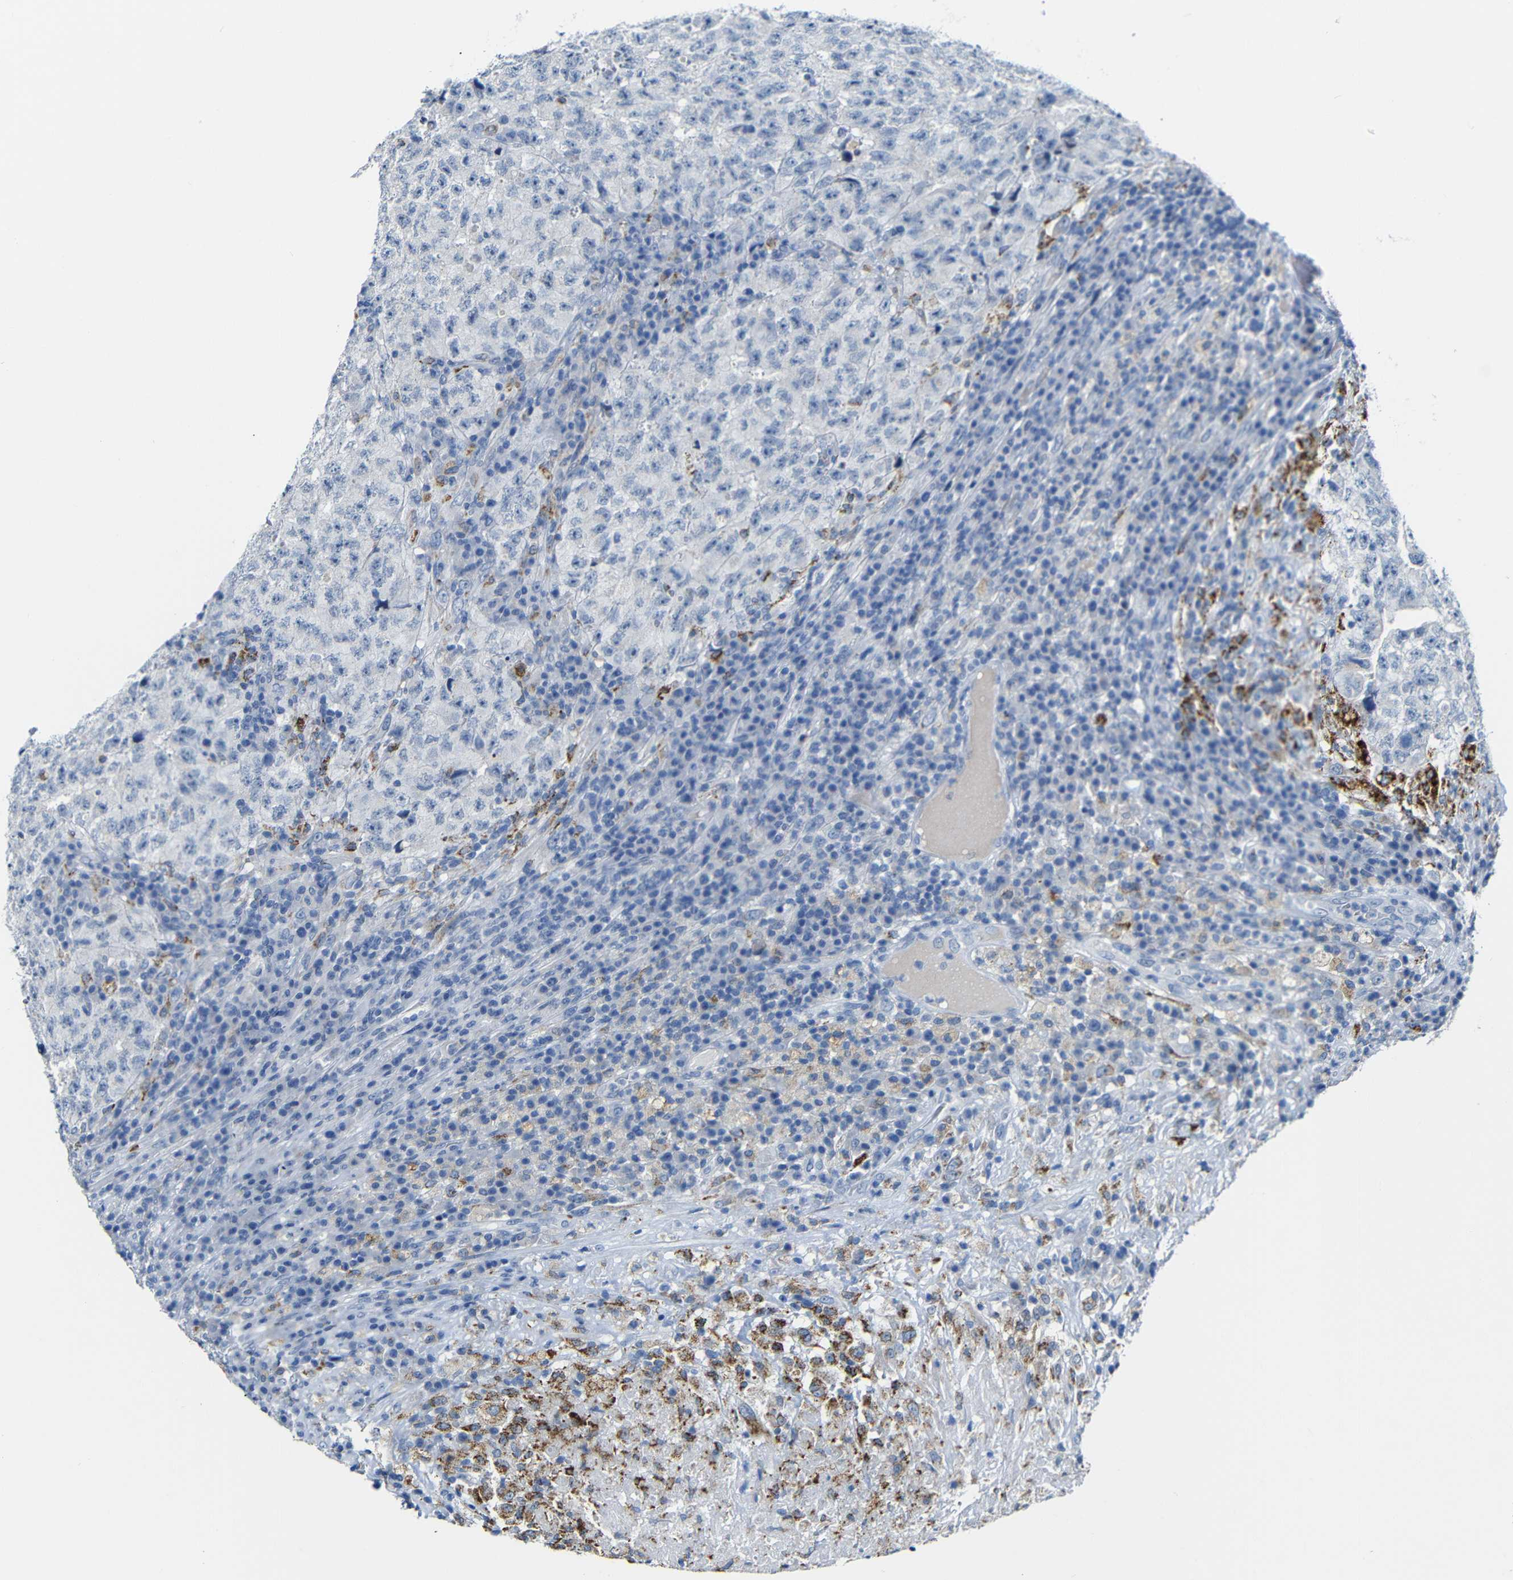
{"staining": {"intensity": "moderate", "quantity": "<25%", "location": "cytoplasmic/membranous"}, "tissue": "testis cancer", "cell_type": "Tumor cells", "image_type": "cancer", "snomed": [{"axis": "morphology", "description": "Necrosis, NOS"}, {"axis": "morphology", "description": "Carcinoma, Embryonal, NOS"}, {"axis": "topography", "description": "Testis"}], "caption": "A brown stain labels moderate cytoplasmic/membranous staining of a protein in embryonal carcinoma (testis) tumor cells. (DAB (3,3'-diaminobenzidine) = brown stain, brightfield microscopy at high magnification).", "gene": "C15orf48", "patient": {"sex": "male", "age": 19}}